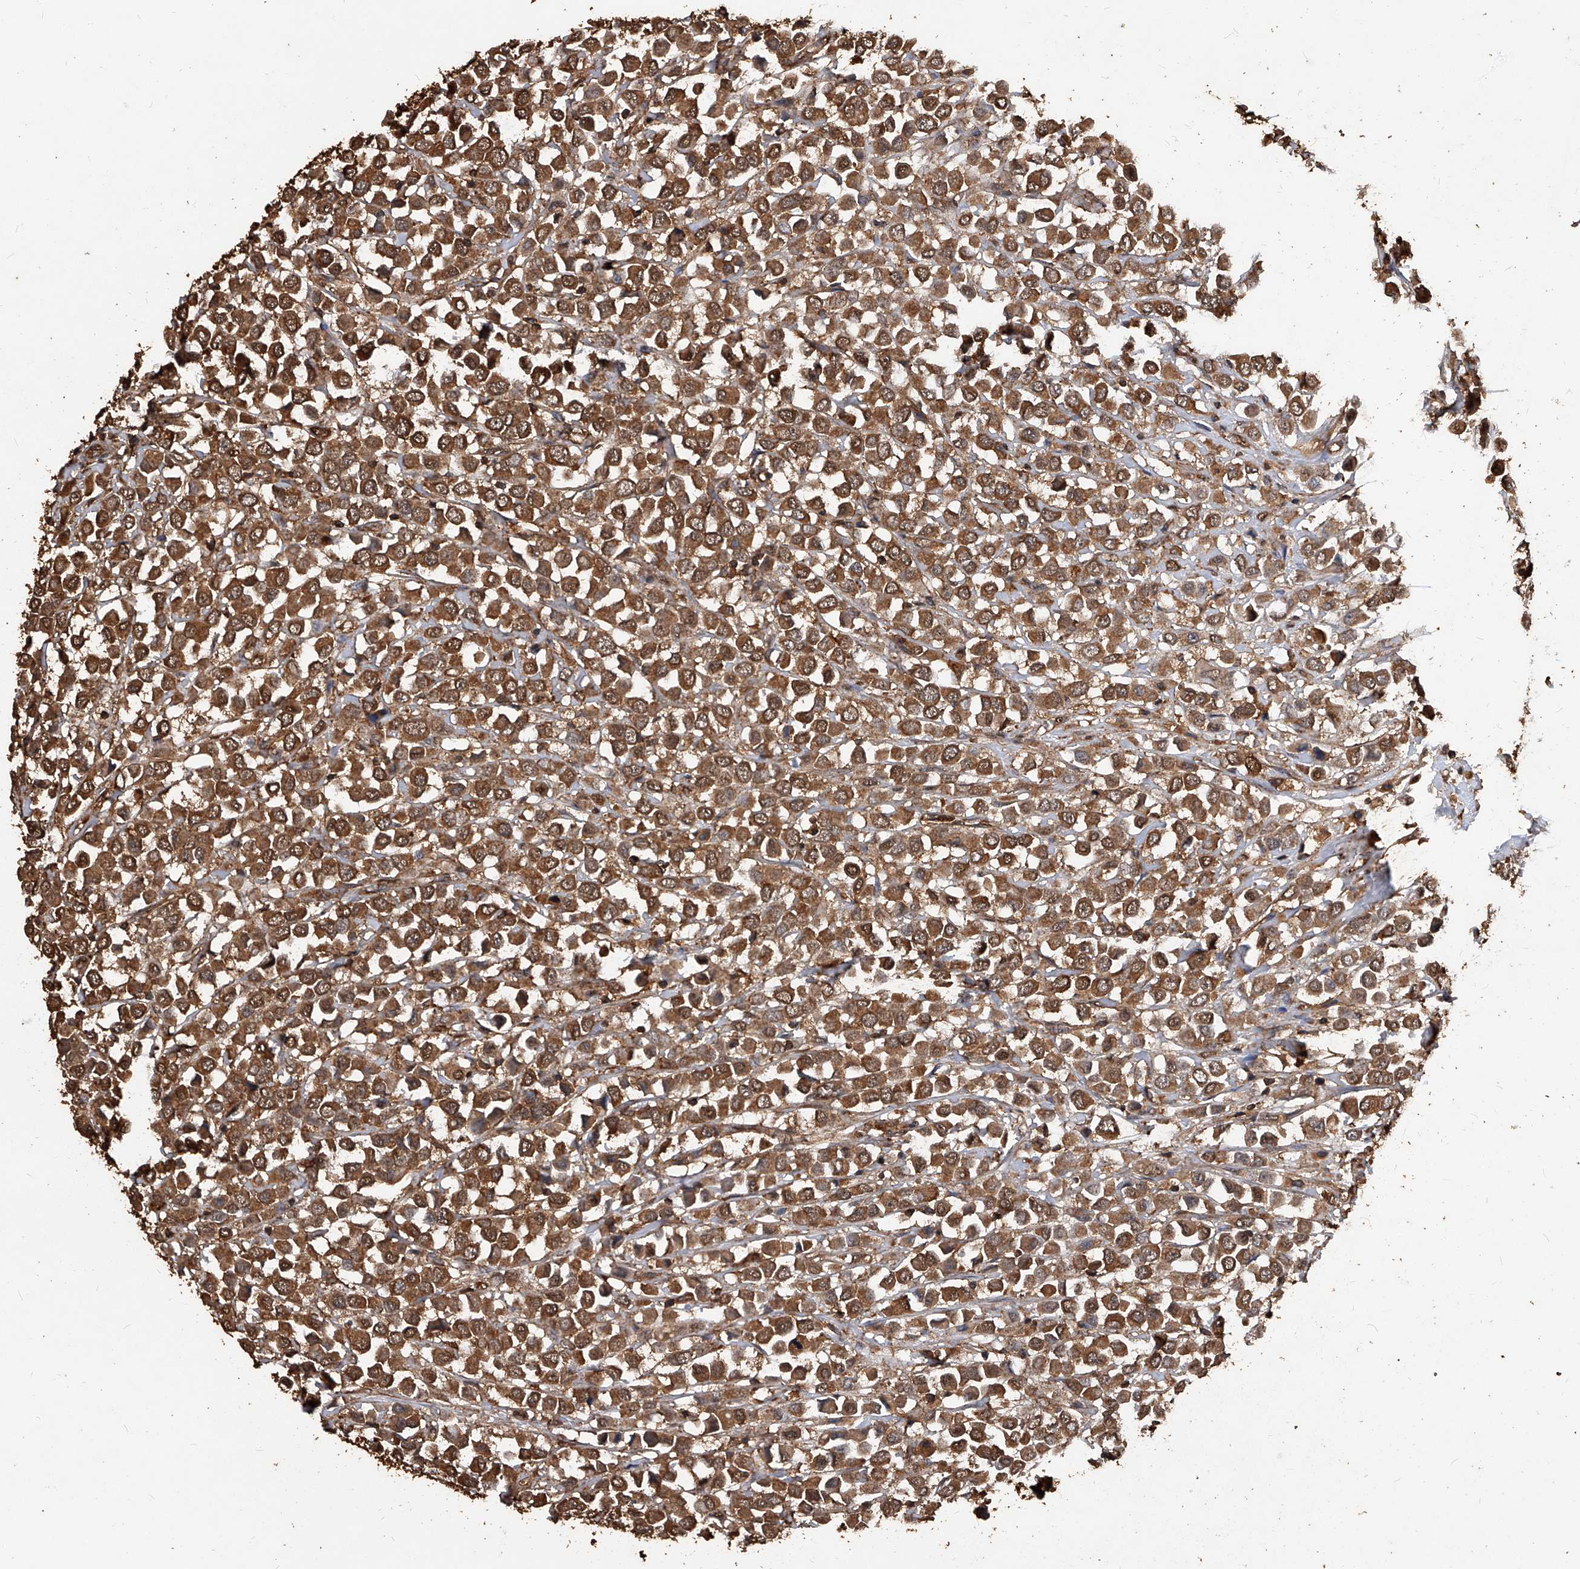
{"staining": {"intensity": "strong", "quantity": ">75%", "location": "cytoplasmic/membranous"}, "tissue": "breast cancer", "cell_type": "Tumor cells", "image_type": "cancer", "snomed": [{"axis": "morphology", "description": "Duct carcinoma"}, {"axis": "topography", "description": "Breast"}], "caption": "There is high levels of strong cytoplasmic/membranous expression in tumor cells of breast cancer, as demonstrated by immunohistochemical staining (brown color).", "gene": "UCP2", "patient": {"sex": "female", "age": 61}}